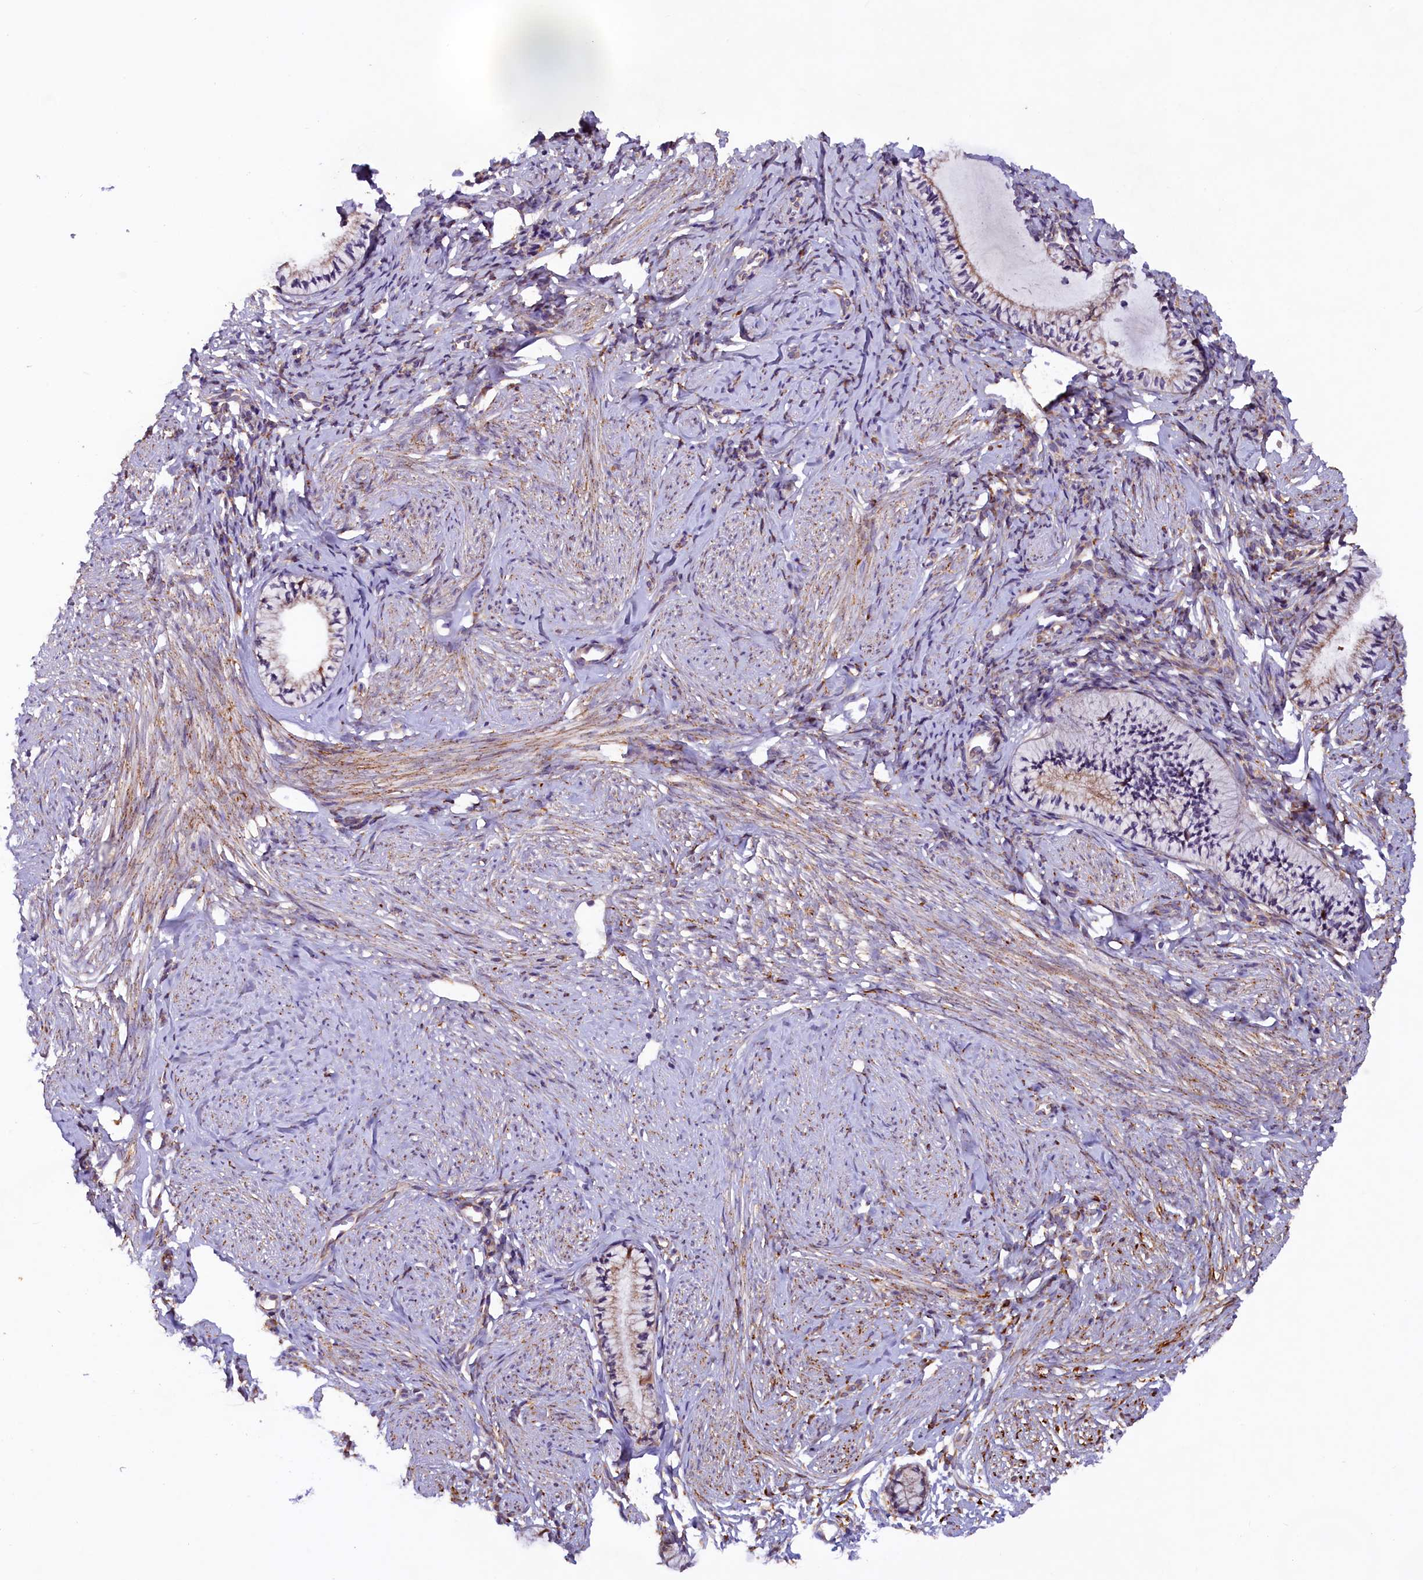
{"staining": {"intensity": "weak", "quantity": "25%-75%", "location": "cytoplasmic/membranous"}, "tissue": "cervix", "cell_type": "Glandular cells", "image_type": "normal", "snomed": [{"axis": "morphology", "description": "Normal tissue, NOS"}, {"axis": "topography", "description": "Cervix"}], "caption": "Weak cytoplasmic/membranous staining for a protein is present in approximately 25%-75% of glandular cells of benign cervix using immunohistochemistry (IHC).", "gene": "SSC5D", "patient": {"sex": "female", "age": 57}}